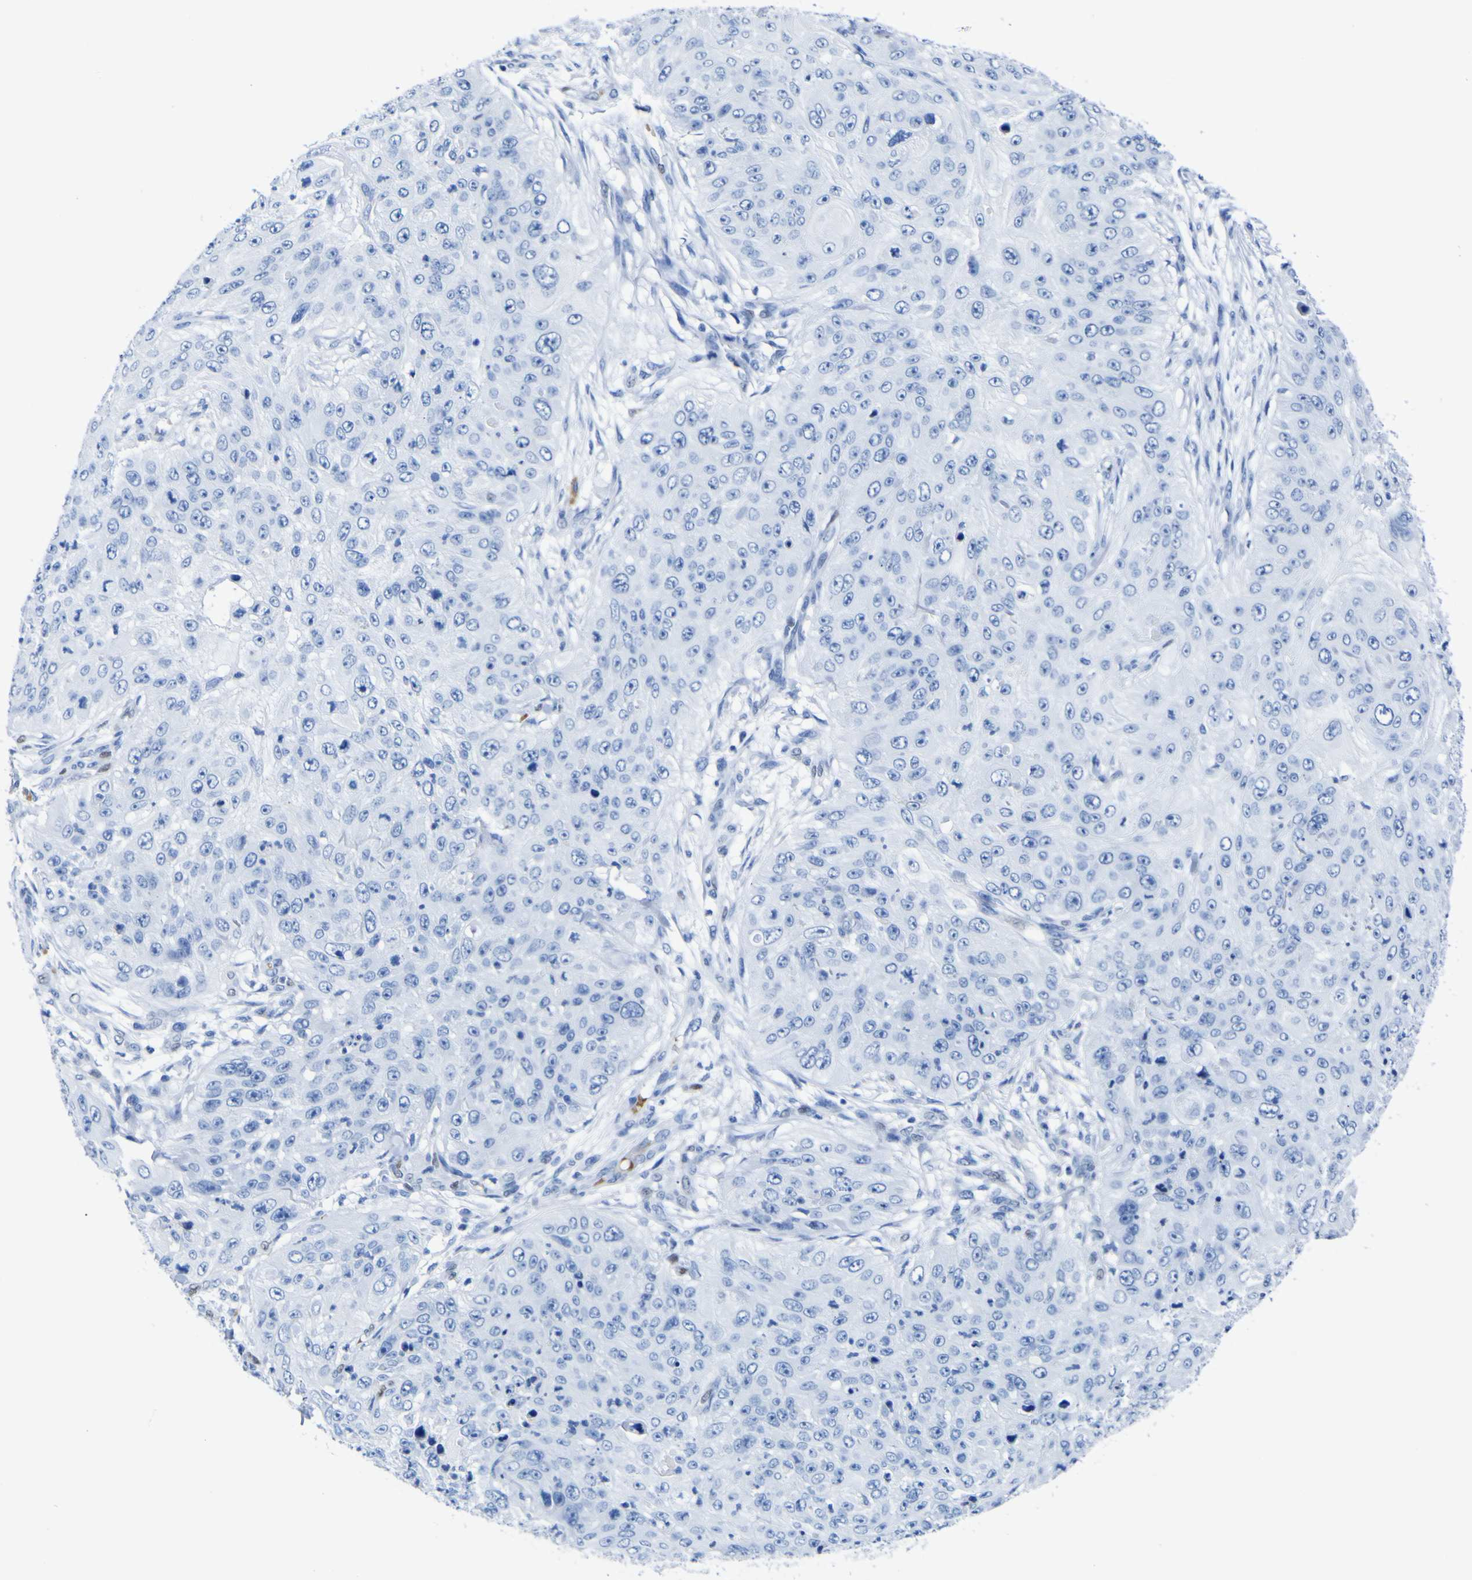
{"staining": {"intensity": "negative", "quantity": "none", "location": "none"}, "tissue": "skin cancer", "cell_type": "Tumor cells", "image_type": "cancer", "snomed": [{"axis": "morphology", "description": "Squamous cell carcinoma, NOS"}, {"axis": "topography", "description": "Skin"}], "caption": "Immunohistochemical staining of human squamous cell carcinoma (skin) shows no significant expression in tumor cells.", "gene": "DACH1", "patient": {"sex": "female", "age": 80}}